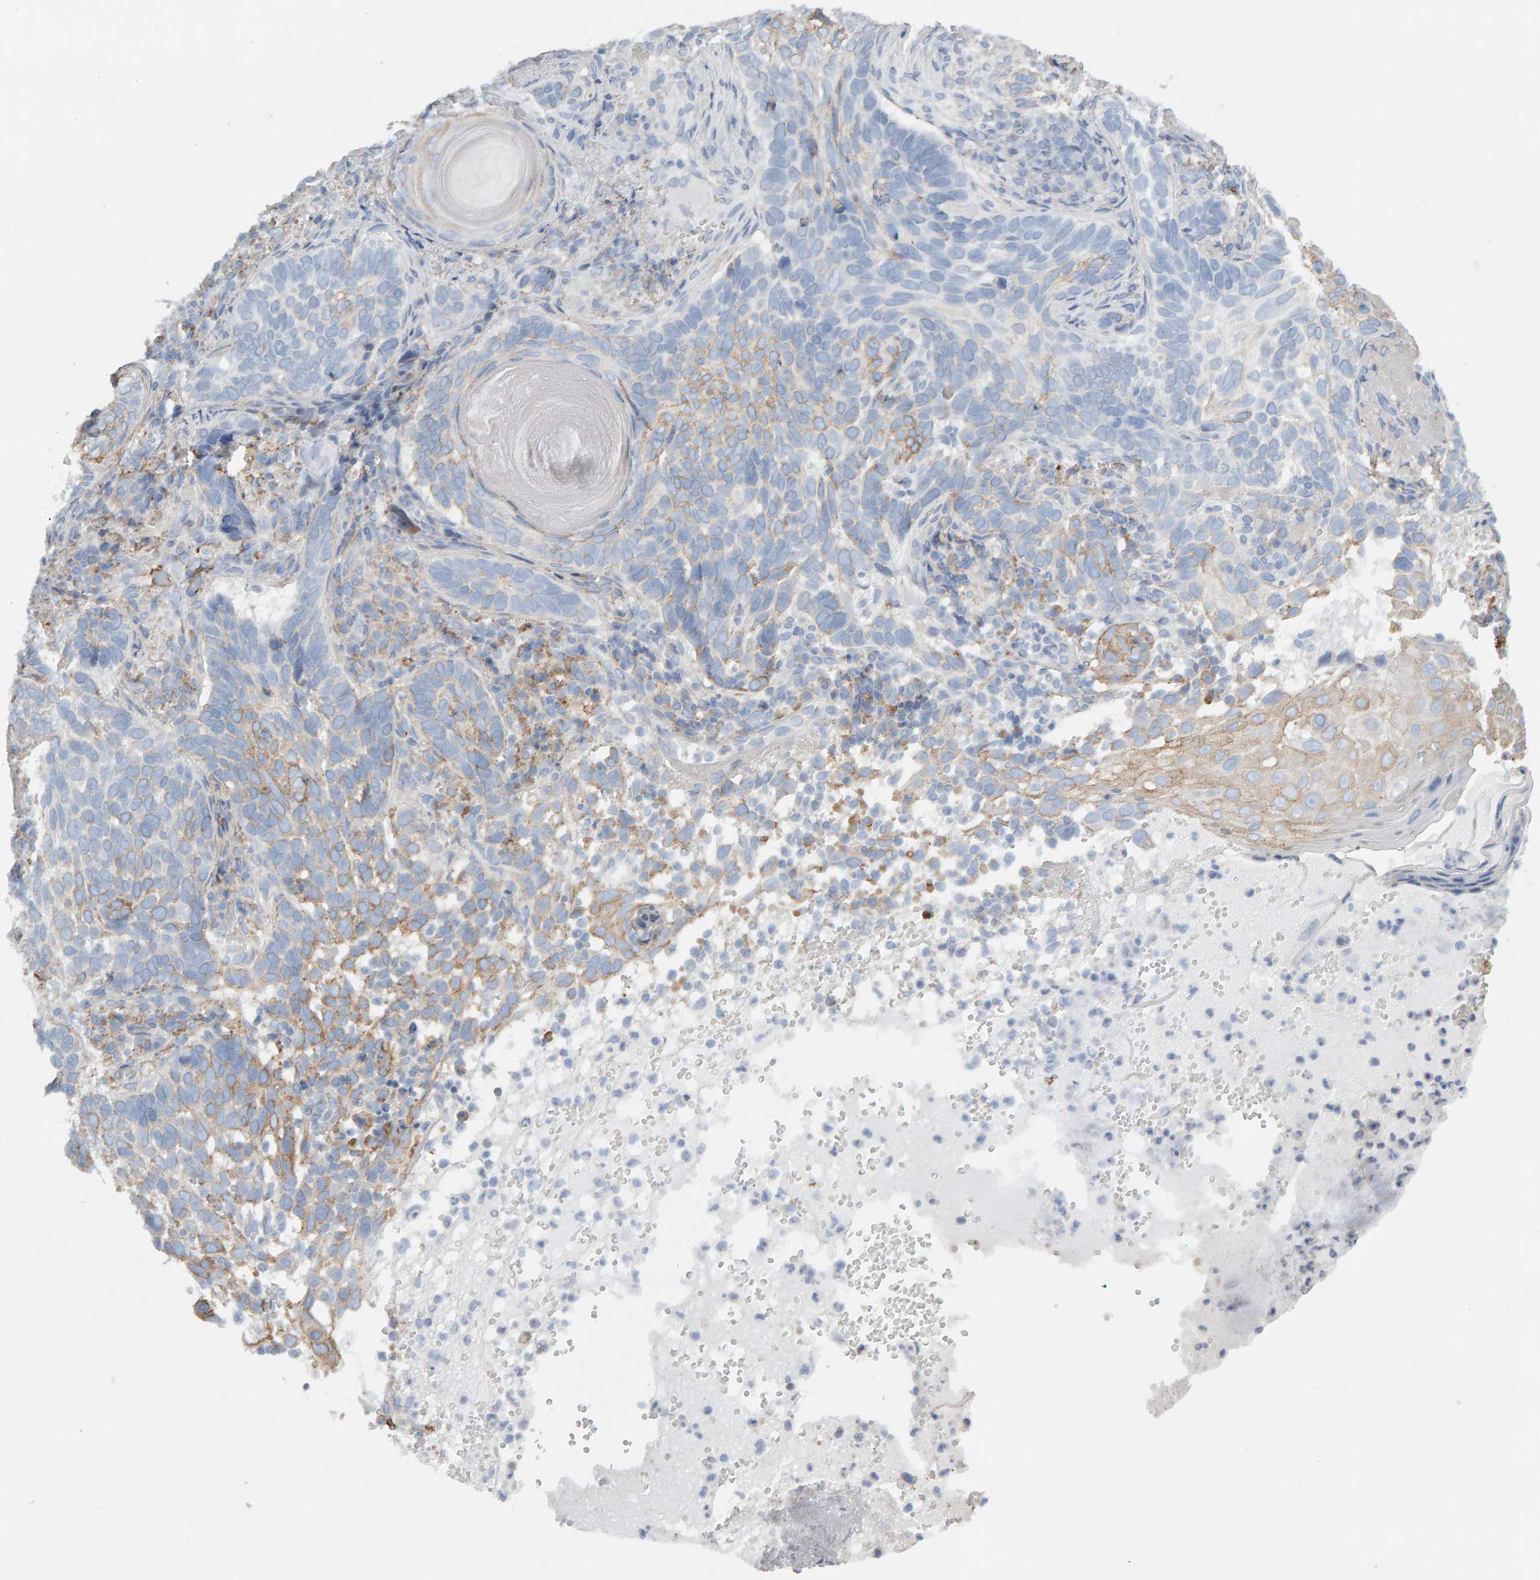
{"staining": {"intensity": "moderate", "quantity": "<25%", "location": "cytoplasmic/membranous"}, "tissue": "skin cancer", "cell_type": "Tumor cells", "image_type": "cancer", "snomed": [{"axis": "morphology", "description": "Basal cell carcinoma"}, {"axis": "topography", "description": "Skin"}], "caption": "This image exhibits skin basal cell carcinoma stained with IHC to label a protein in brown. The cytoplasmic/membranous of tumor cells show moderate positivity for the protein. Nuclei are counter-stained blue.", "gene": "ENGASE", "patient": {"sex": "female", "age": 89}}